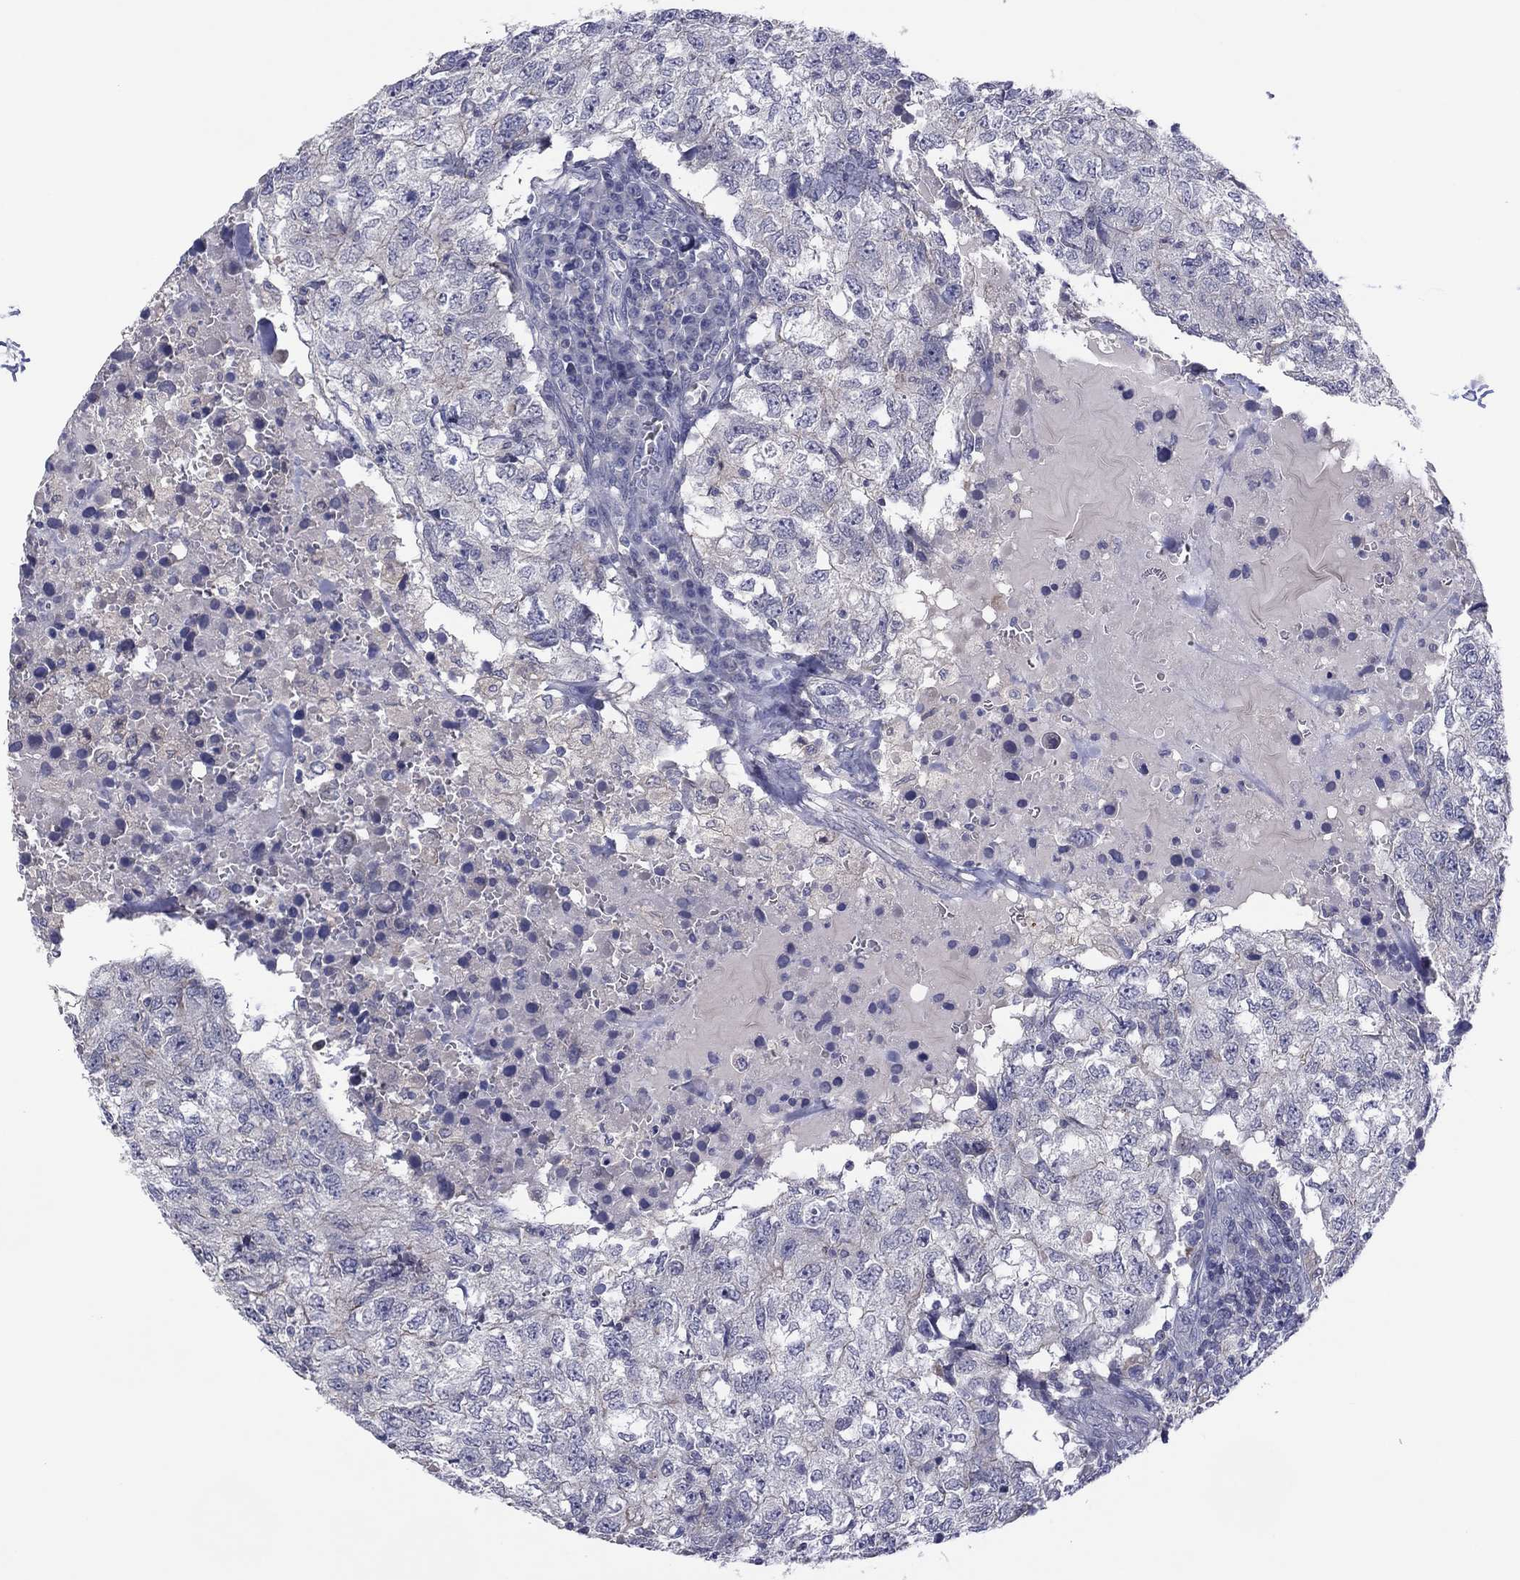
{"staining": {"intensity": "negative", "quantity": "none", "location": "none"}, "tissue": "breast cancer", "cell_type": "Tumor cells", "image_type": "cancer", "snomed": [{"axis": "morphology", "description": "Duct carcinoma"}, {"axis": "topography", "description": "Breast"}], "caption": "DAB (3,3'-diaminobenzidine) immunohistochemical staining of human breast intraductal carcinoma reveals no significant staining in tumor cells. The staining is performed using DAB (3,3'-diaminobenzidine) brown chromogen with nuclei counter-stained in using hematoxylin.", "gene": "CYP2B6", "patient": {"sex": "female", "age": 30}}